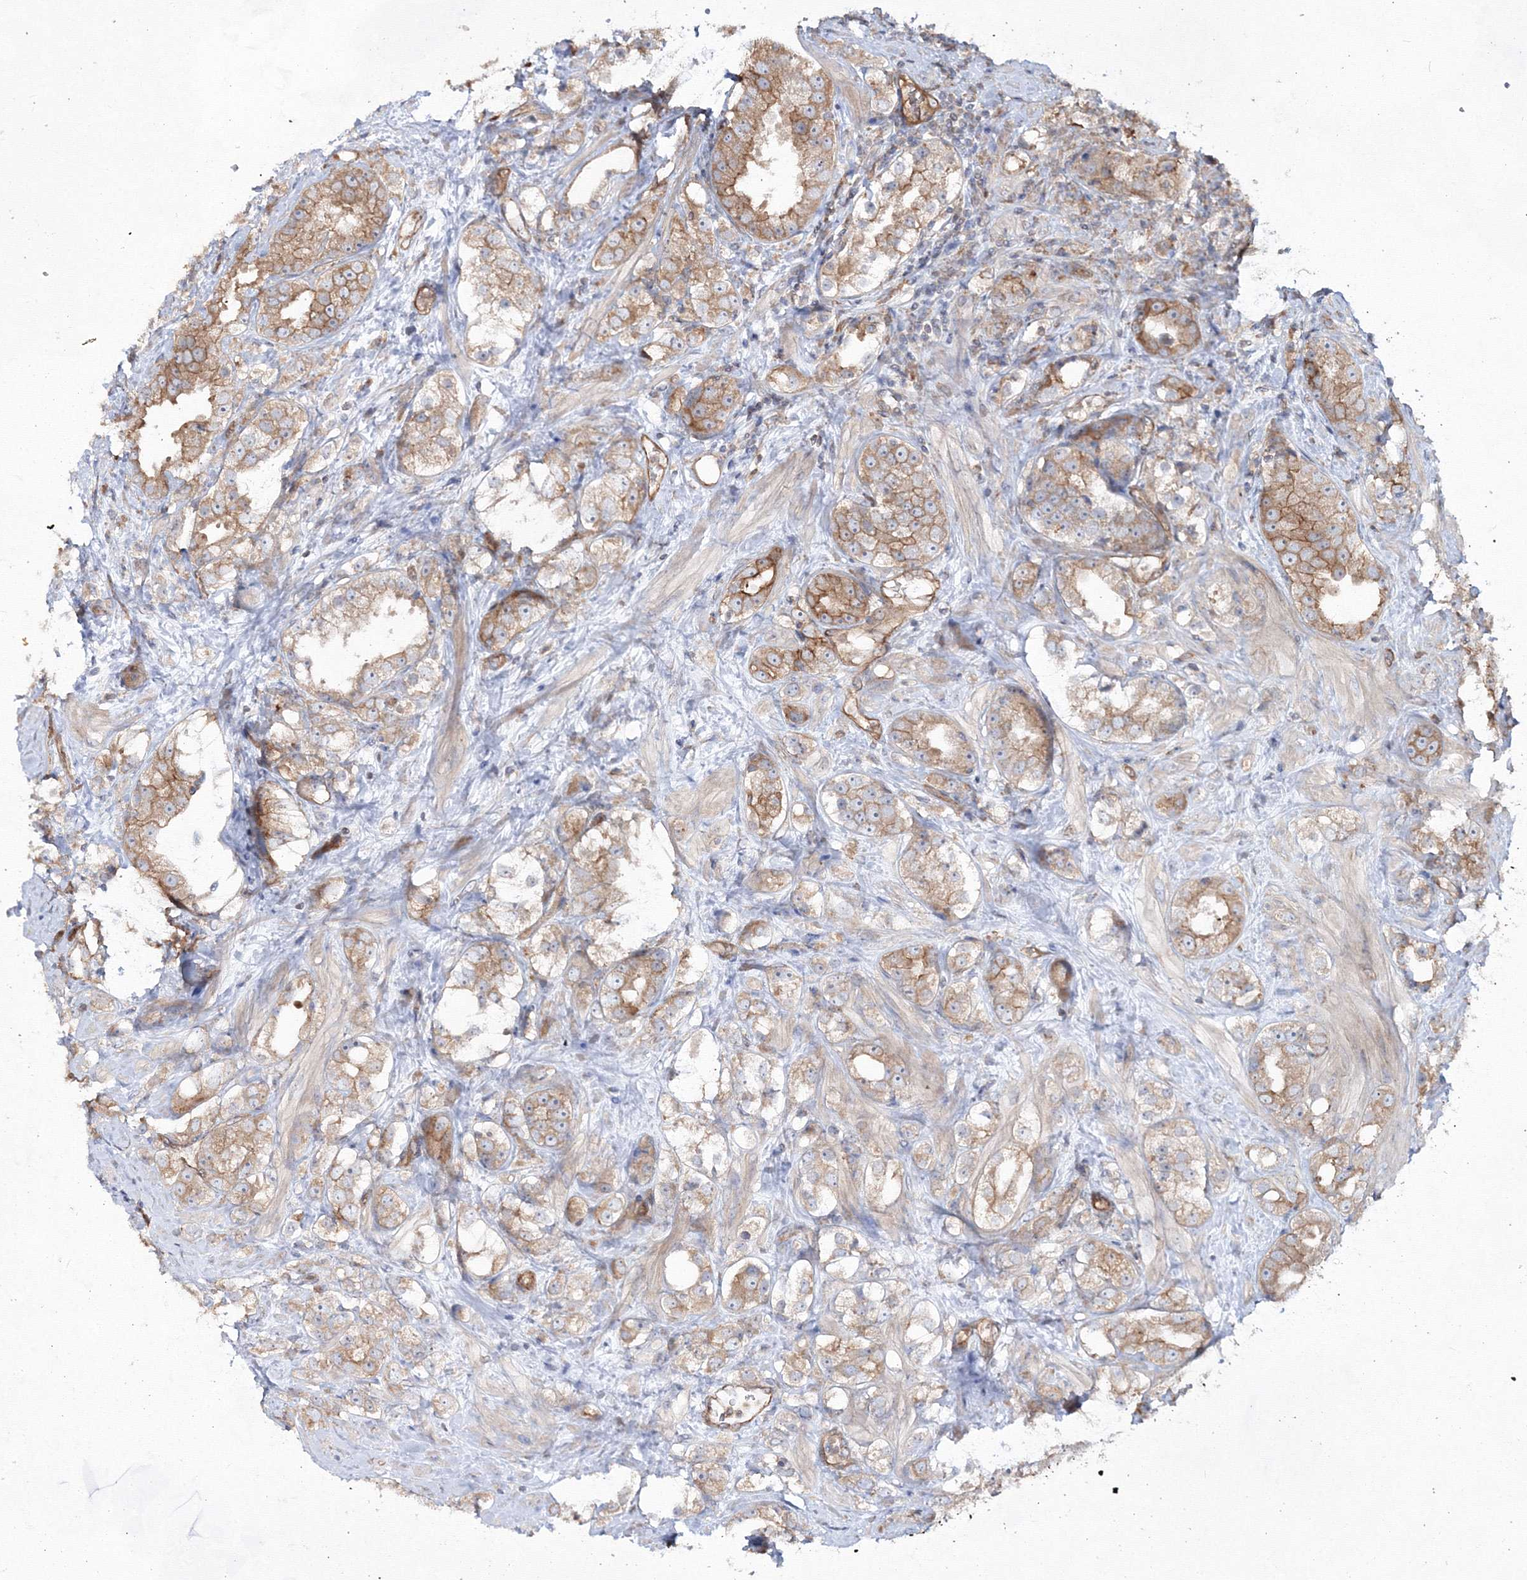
{"staining": {"intensity": "moderate", "quantity": ">75%", "location": "cytoplasmic/membranous"}, "tissue": "prostate cancer", "cell_type": "Tumor cells", "image_type": "cancer", "snomed": [{"axis": "morphology", "description": "Adenocarcinoma, NOS"}, {"axis": "topography", "description": "Prostate"}], "caption": "Prostate cancer stained with a protein marker reveals moderate staining in tumor cells.", "gene": "EXOC6", "patient": {"sex": "male", "age": 79}}